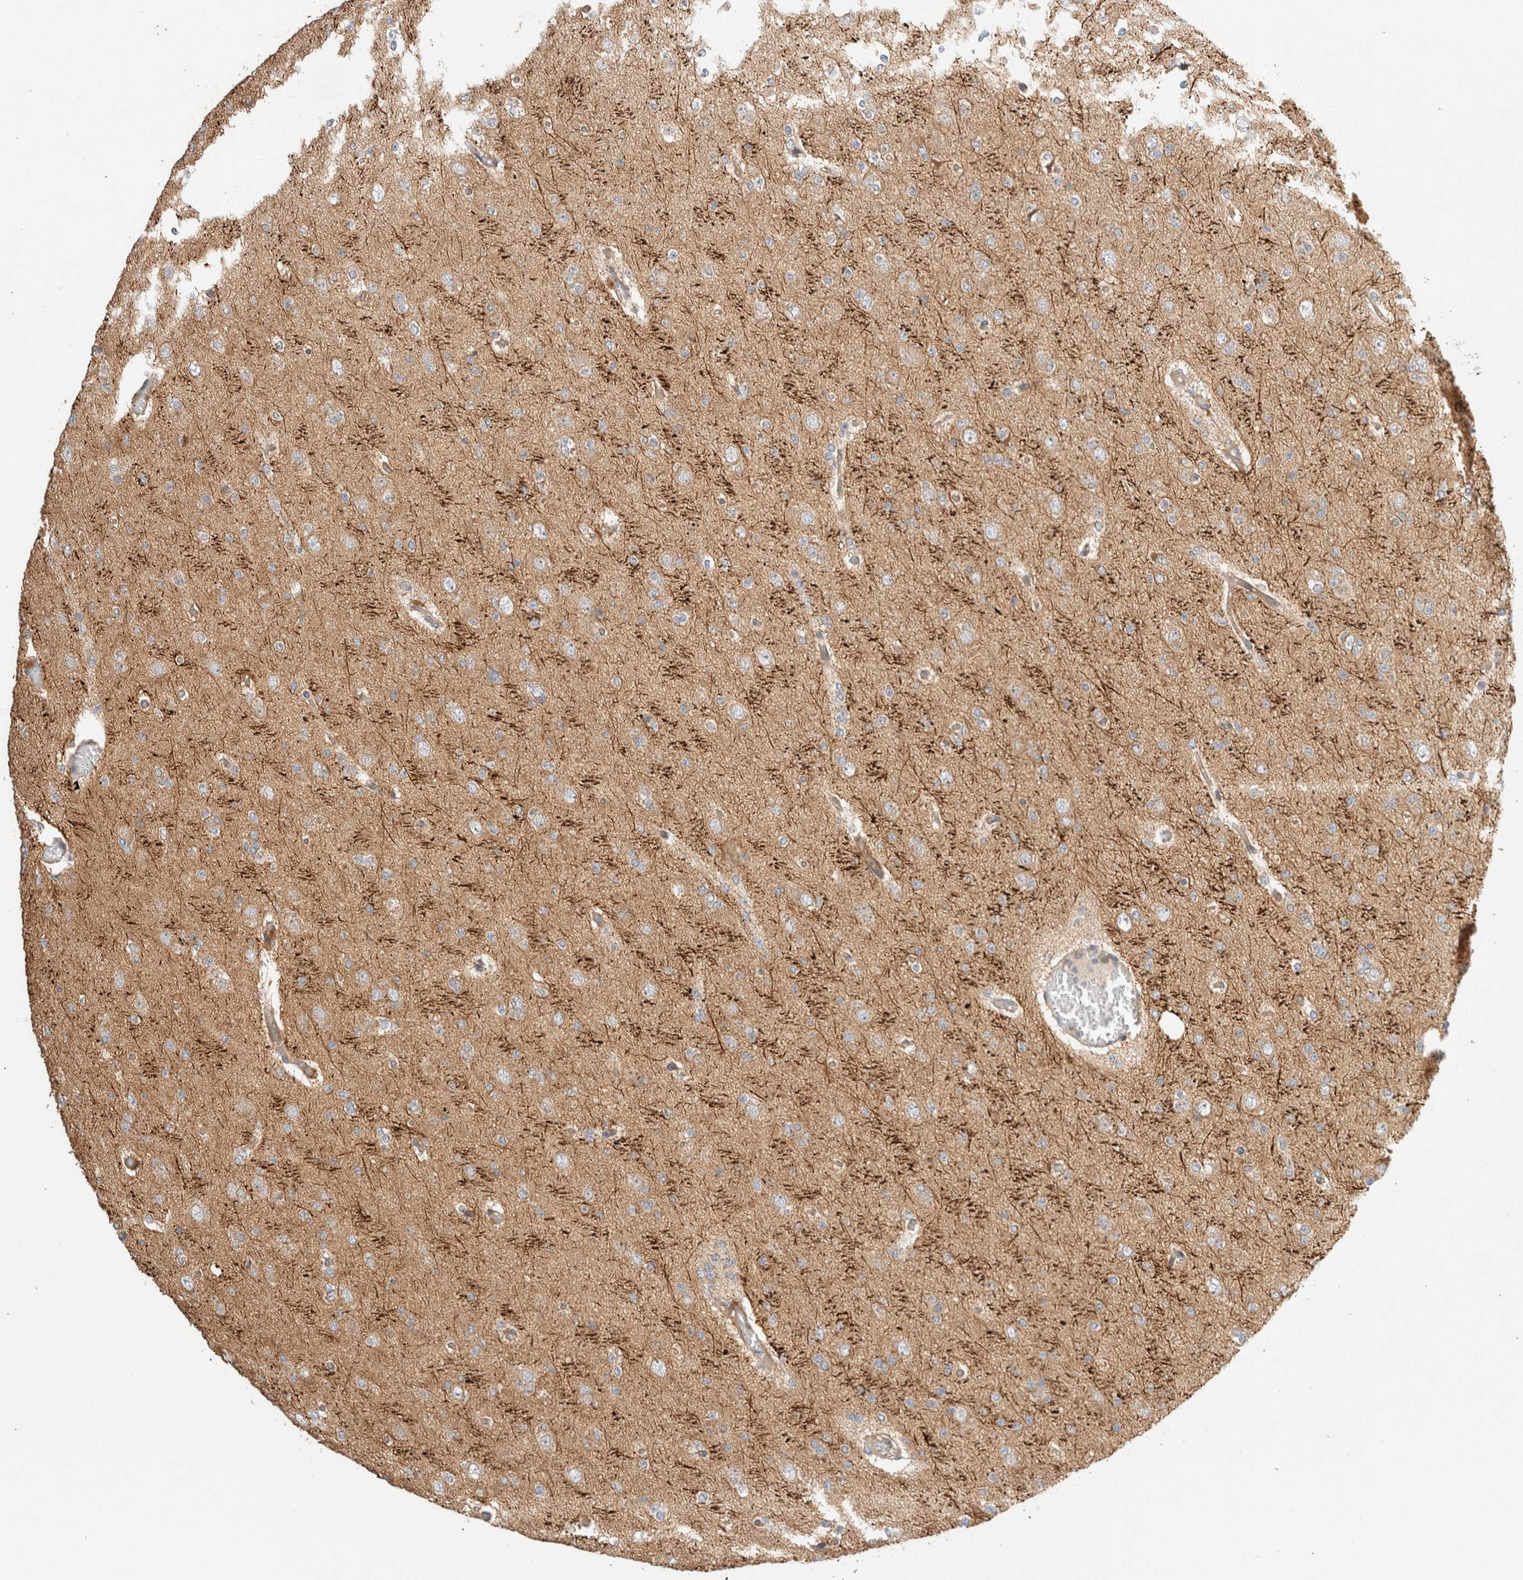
{"staining": {"intensity": "weak", "quantity": "<25%", "location": "cytoplasmic/membranous"}, "tissue": "glioma", "cell_type": "Tumor cells", "image_type": "cancer", "snomed": [{"axis": "morphology", "description": "Glioma, malignant, Low grade"}, {"axis": "topography", "description": "Brain"}], "caption": "Immunohistochemical staining of glioma reveals no significant expression in tumor cells.", "gene": "B3GNTL1", "patient": {"sex": "female", "age": 22}}